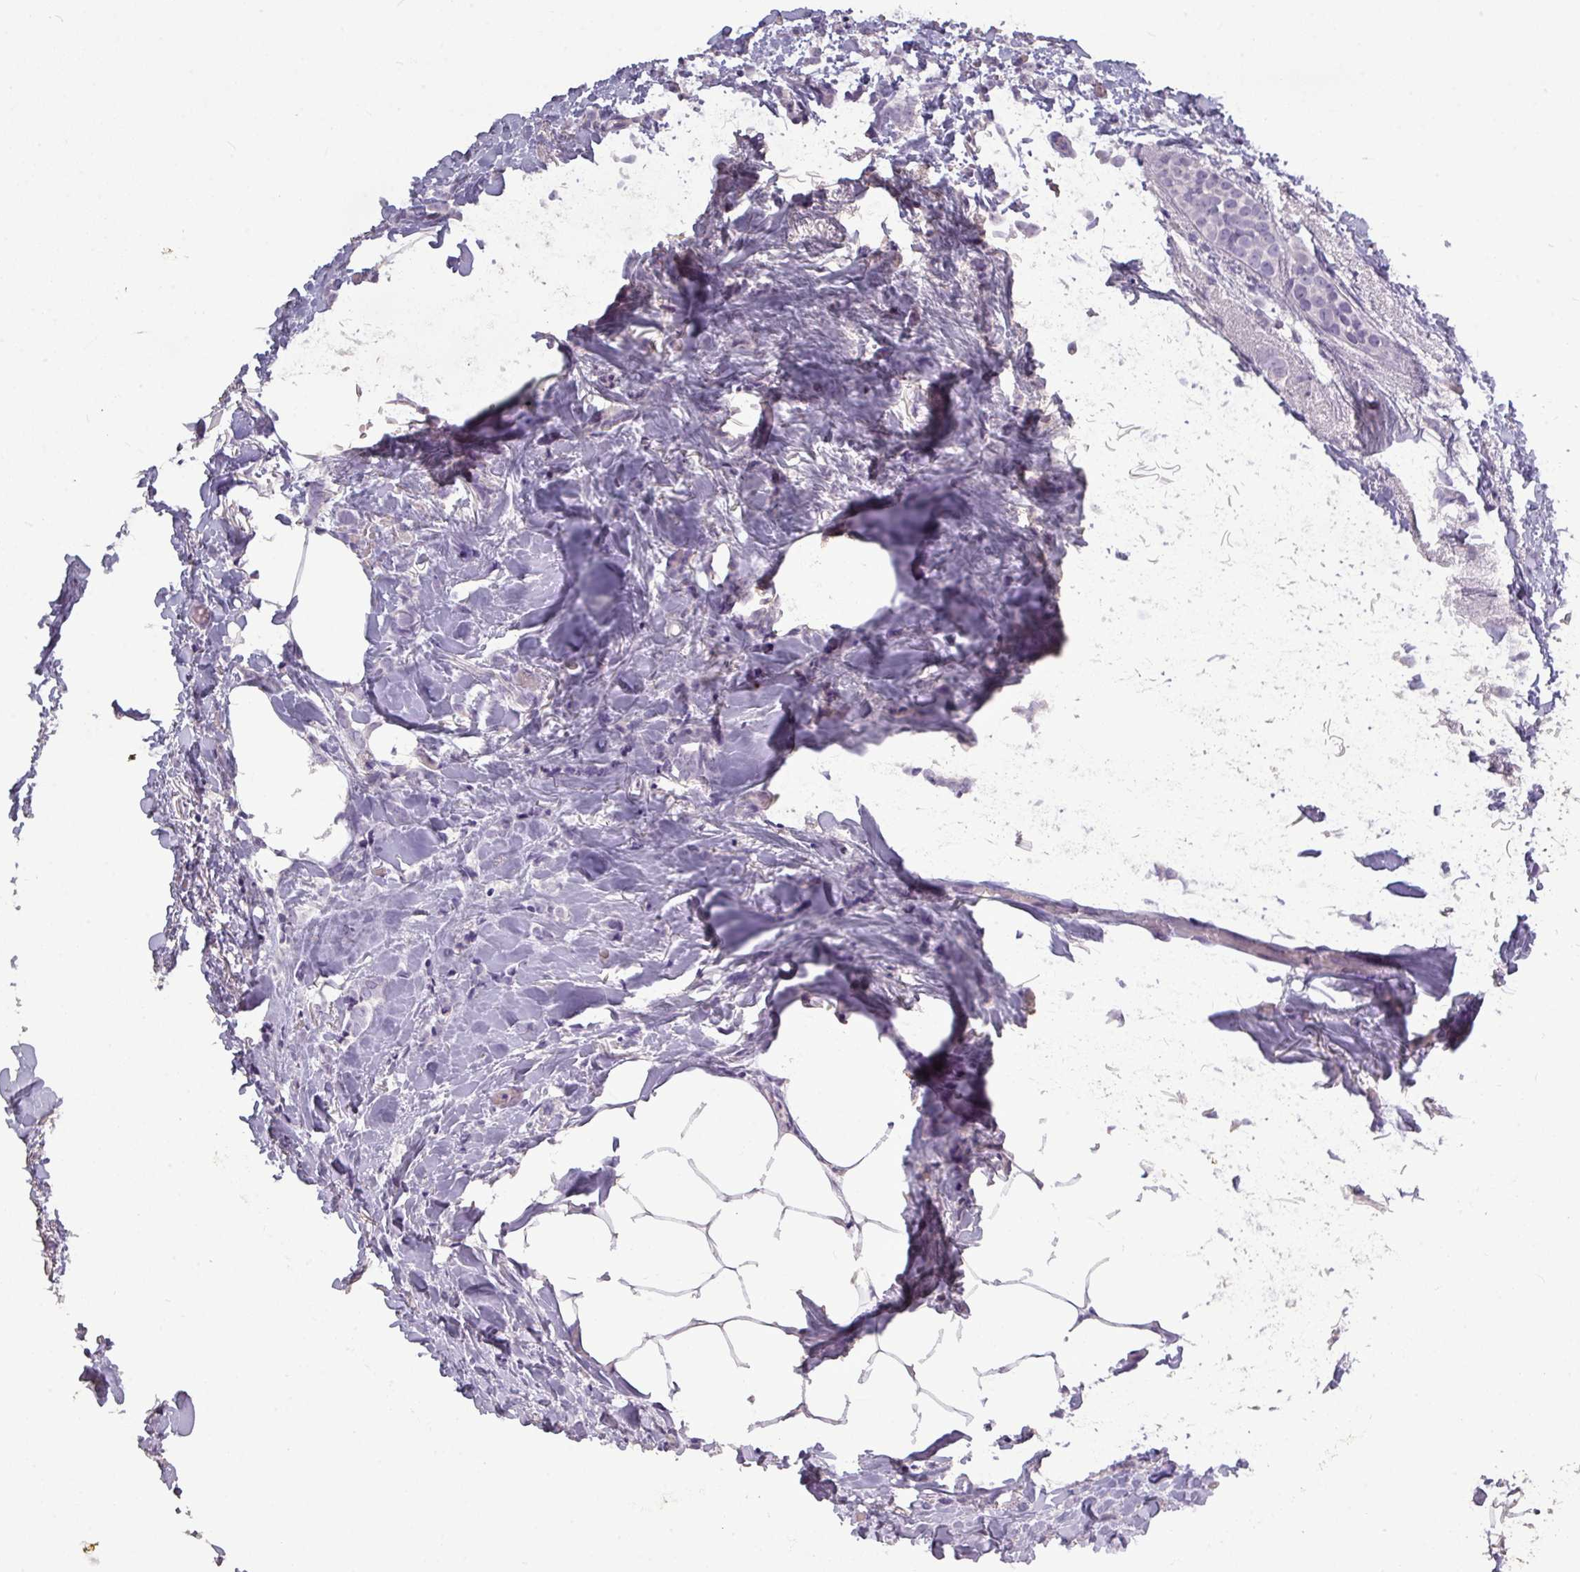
{"staining": {"intensity": "negative", "quantity": "none", "location": "none"}, "tissue": "breast cancer", "cell_type": "Tumor cells", "image_type": "cancer", "snomed": [{"axis": "morphology", "description": "Lobular carcinoma"}, {"axis": "topography", "description": "Breast"}], "caption": "Micrograph shows no protein staining in tumor cells of breast cancer (lobular carcinoma) tissue. (DAB immunohistochemistry visualized using brightfield microscopy, high magnification).", "gene": "TMEM91", "patient": {"sex": "female", "age": 84}}